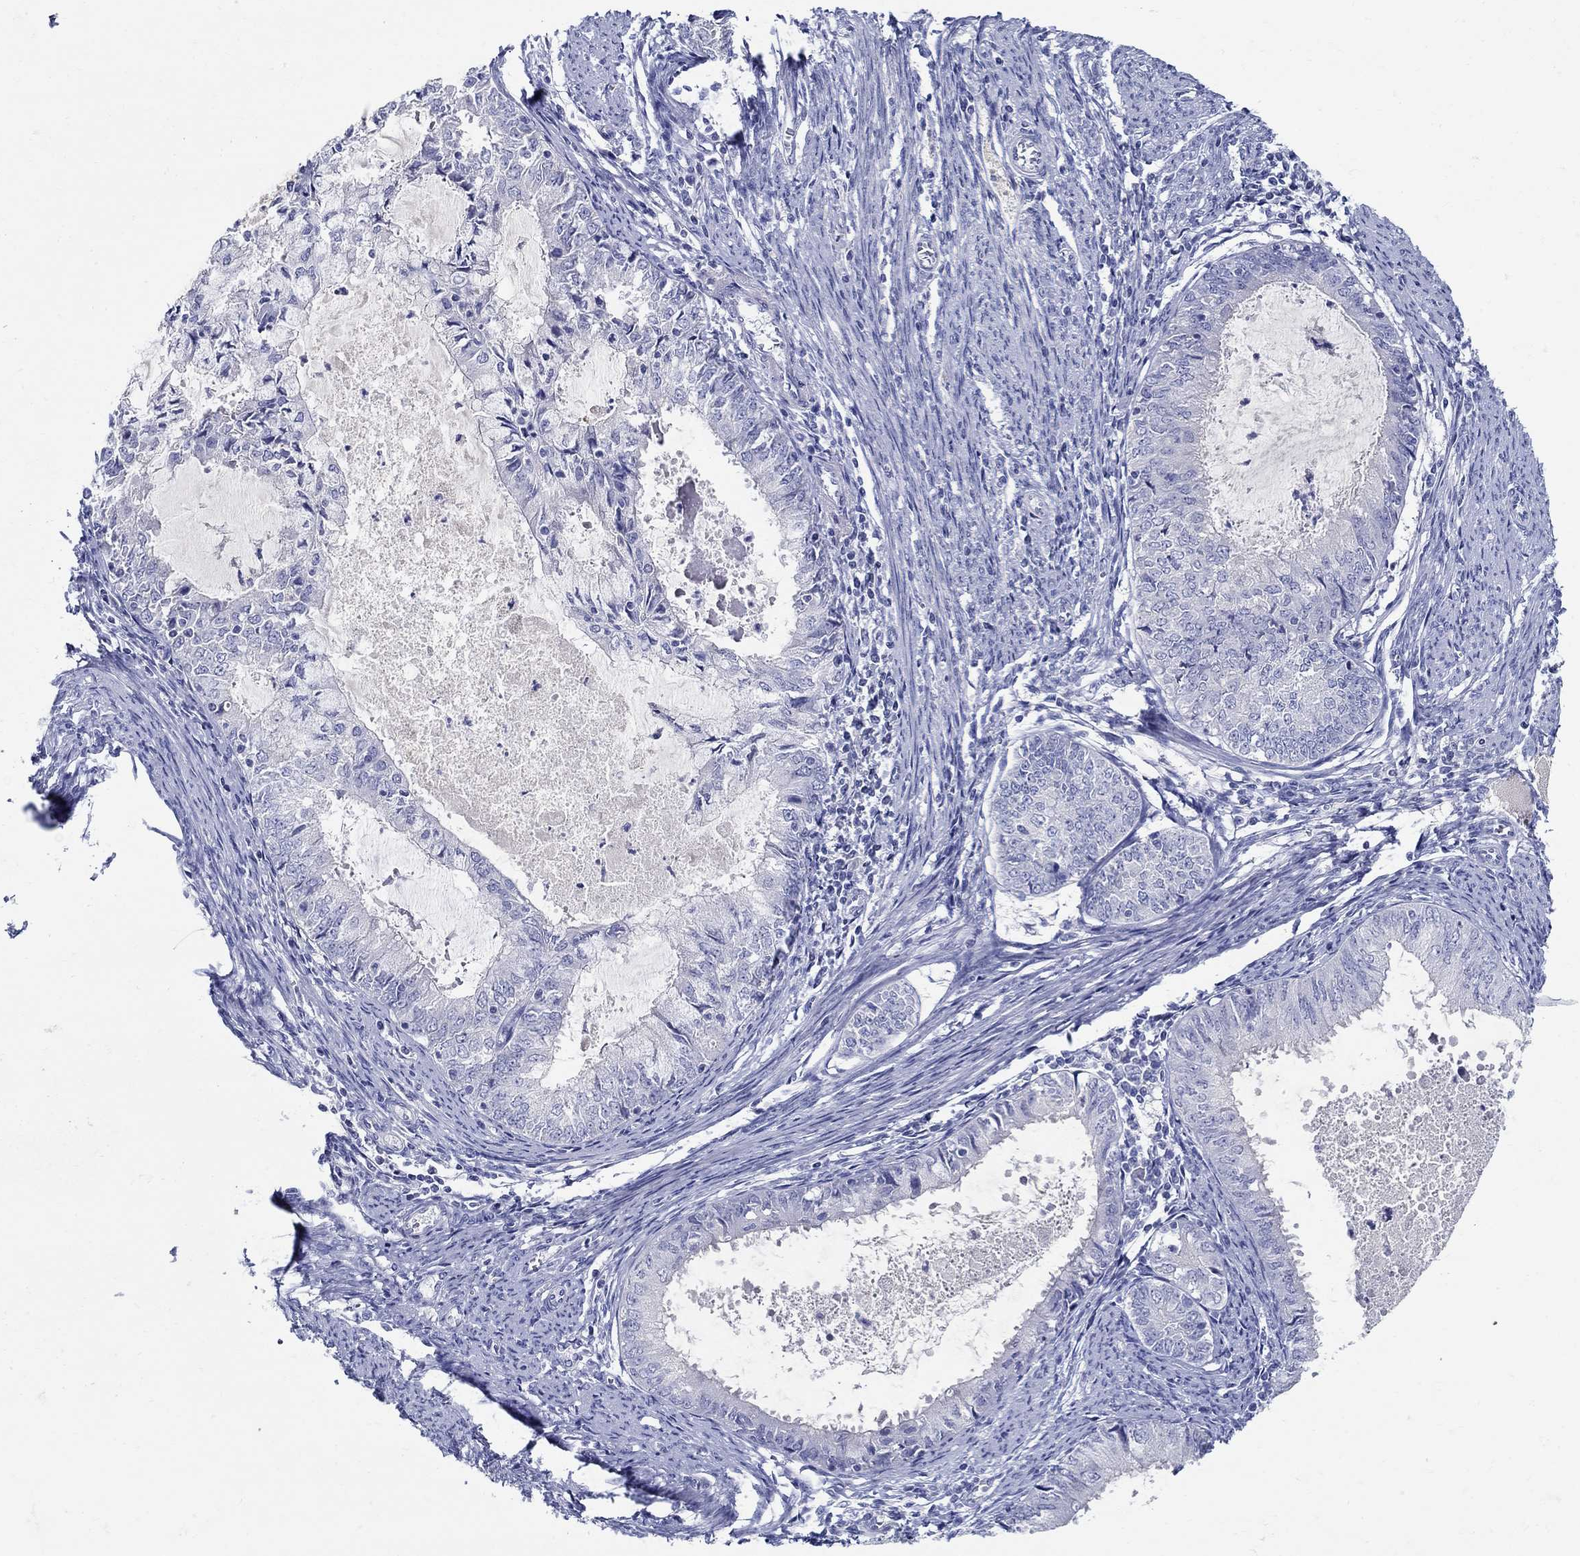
{"staining": {"intensity": "negative", "quantity": "none", "location": "none"}, "tissue": "endometrial cancer", "cell_type": "Tumor cells", "image_type": "cancer", "snomed": [{"axis": "morphology", "description": "Adenocarcinoma, NOS"}, {"axis": "topography", "description": "Endometrium"}], "caption": "Immunohistochemical staining of adenocarcinoma (endometrial) demonstrates no significant staining in tumor cells.", "gene": "CRYGD", "patient": {"sex": "female", "age": 57}}